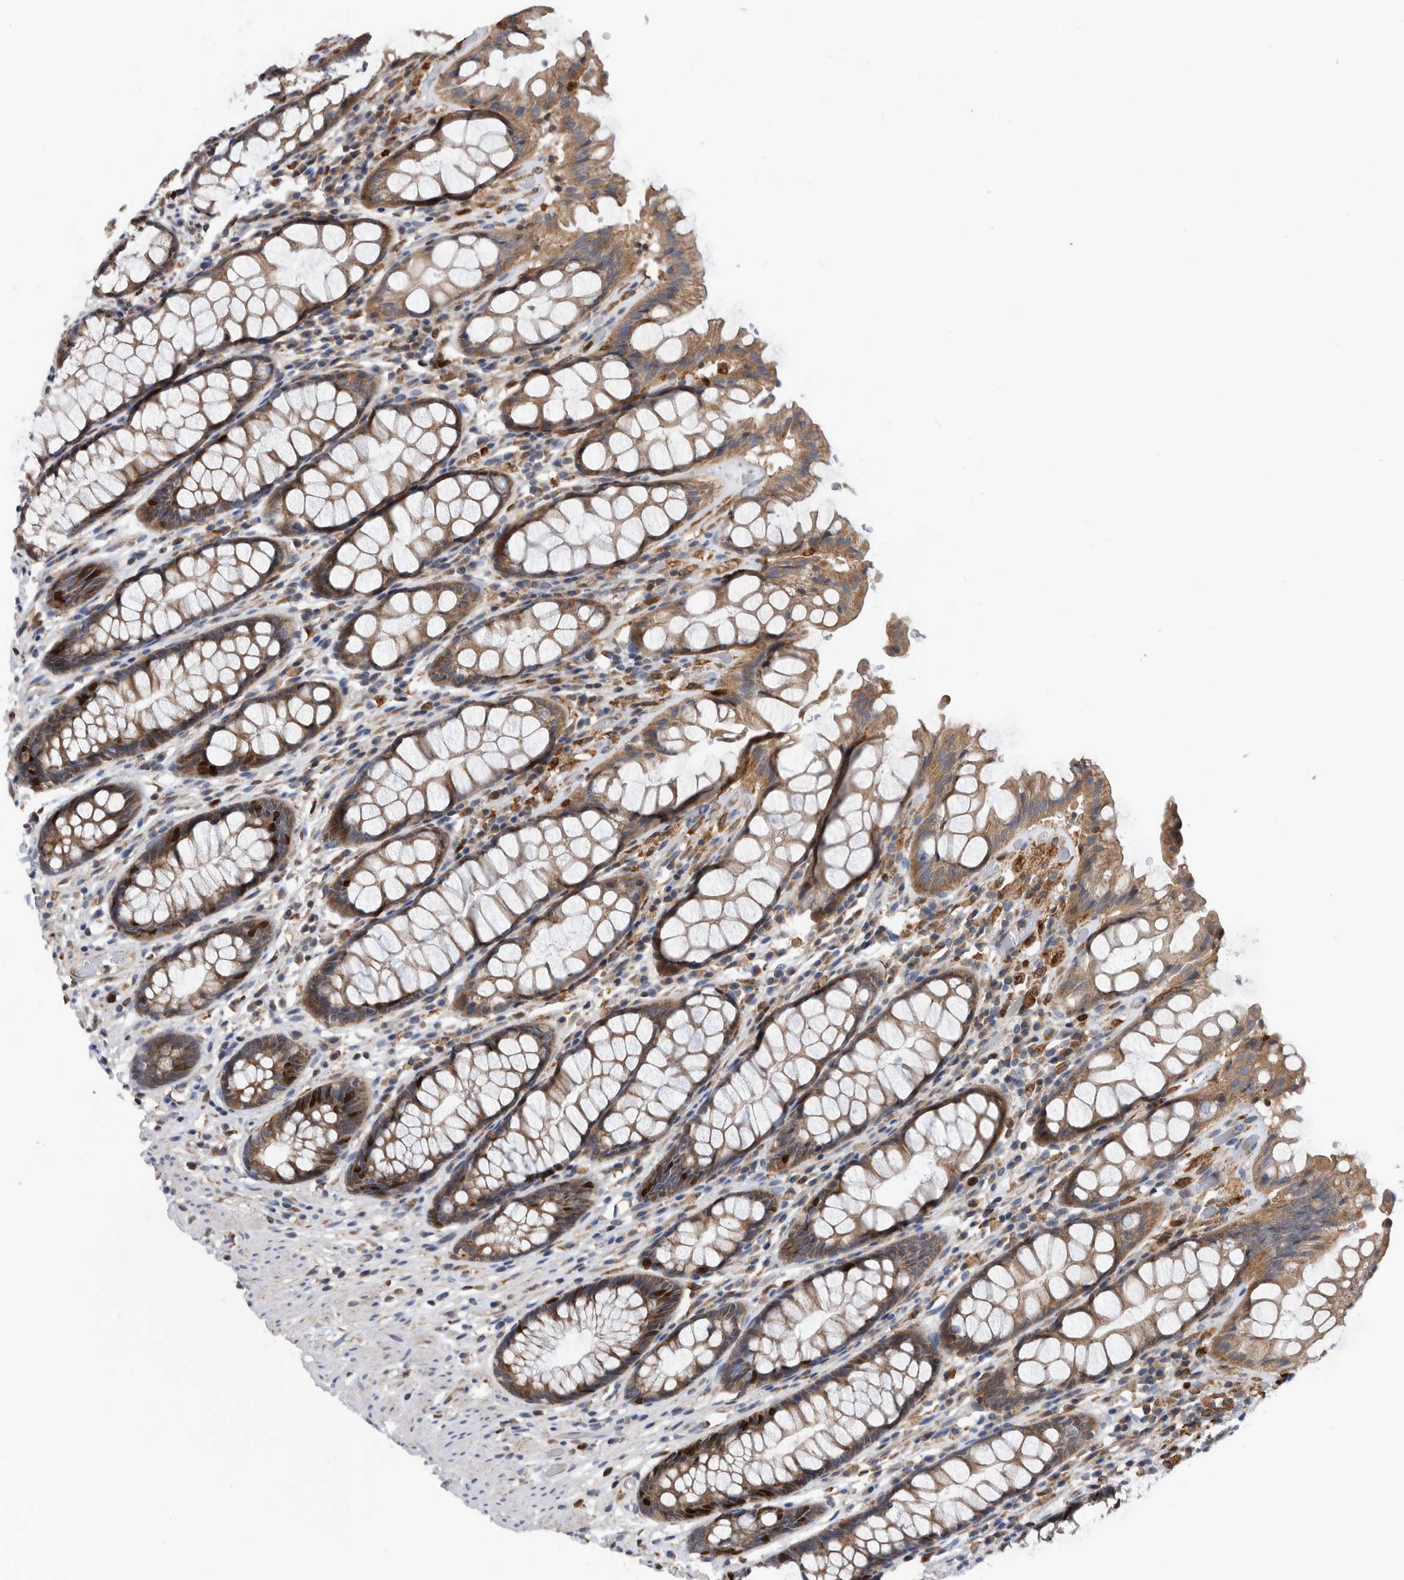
{"staining": {"intensity": "moderate", "quantity": ">75%", "location": "cytoplasmic/membranous,nuclear"}, "tissue": "rectum", "cell_type": "Glandular cells", "image_type": "normal", "snomed": [{"axis": "morphology", "description": "Normal tissue, NOS"}, {"axis": "topography", "description": "Rectum"}], "caption": "Immunohistochemical staining of unremarkable rectum reveals moderate cytoplasmic/membranous,nuclear protein positivity in about >75% of glandular cells.", "gene": "ATAD2", "patient": {"sex": "male", "age": 64}}